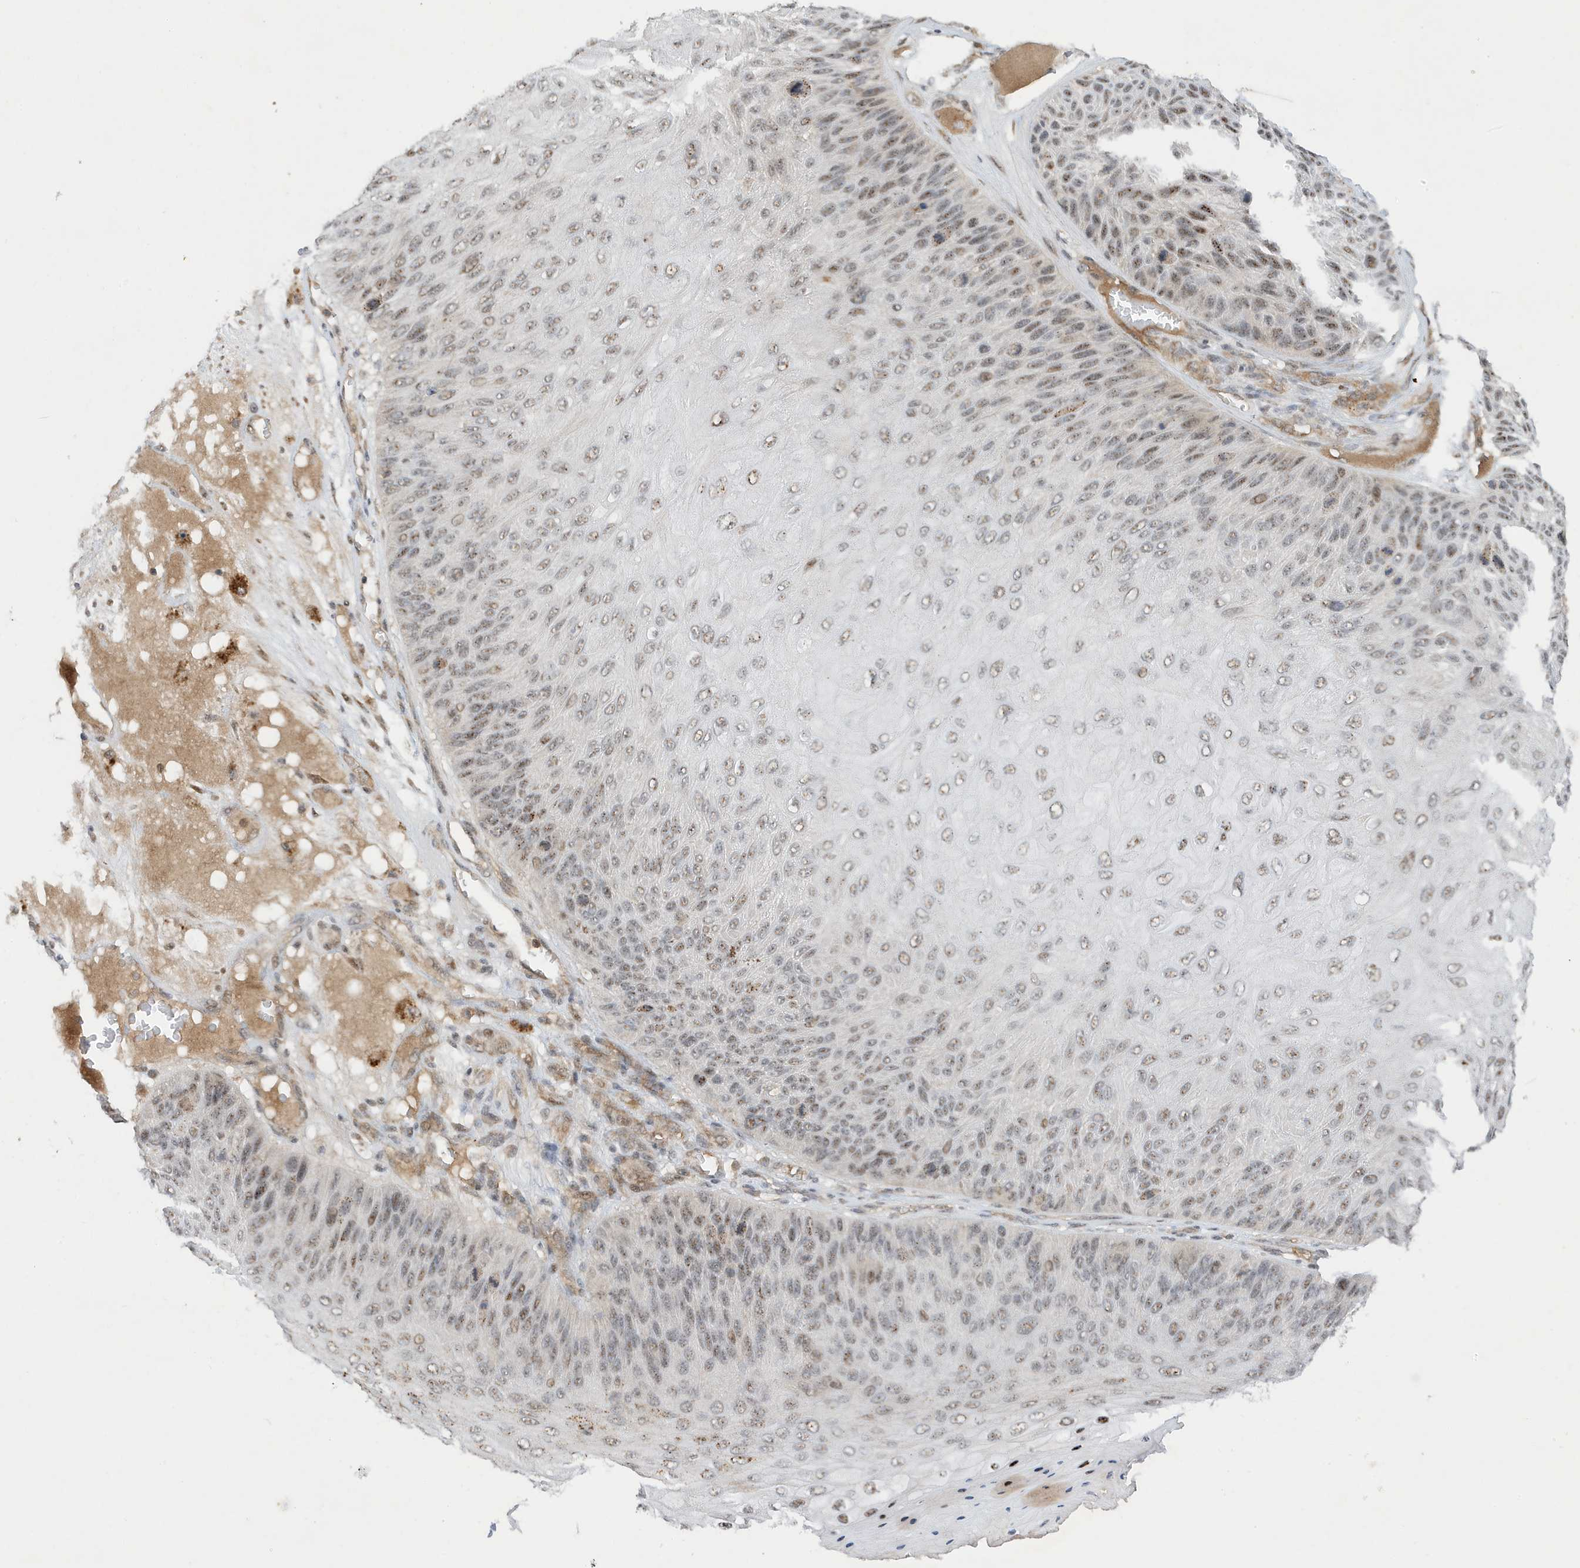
{"staining": {"intensity": "moderate", "quantity": "25%-75%", "location": "nuclear"}, "tissue": "skin cancer", "cell_type": "Tumor cells", "image_type": "cancer", "snomed": [{"axis": "morphology", "description": "Squamous cell carcinoma, NOS"}, {"axis": "topography", "description": "Skin"}], "caption": "This histopathology image displays immunohistochemistry staining of skin cancer, with medium moderate nuclear expression in about 25%-75% of tumor cells.", "gene": "MAST3", "patient": {"sex": "female", "age": 88}}